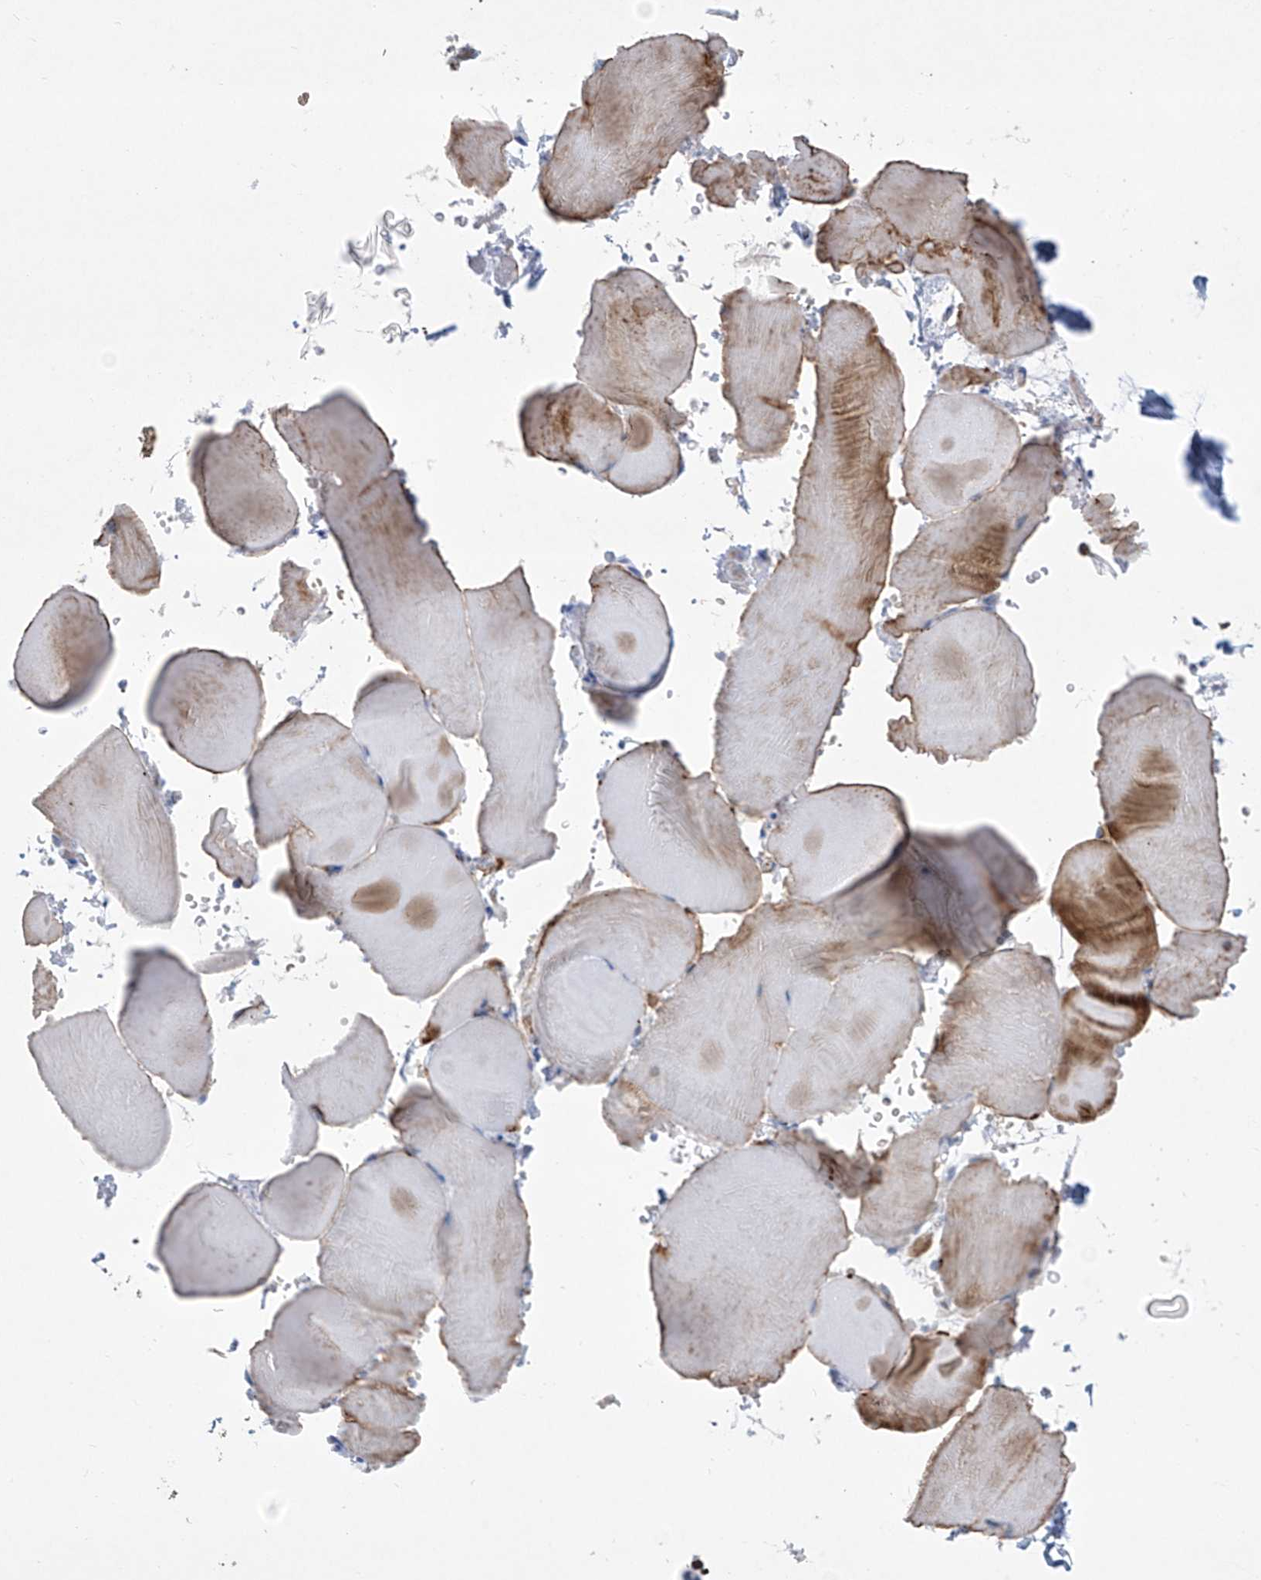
{"staining": {"intensity": "moderate", "quantity": "25%-75%", "location": "cytoplasmic/membranous"}, "tissue": "skeletal muscle", "cell_type": "Myocytes", "image_type": "normal", "snomed": [{"axis": "morphology", "description": "Normal tissue, NOS"}, {"axis": "topography", "description": "Skeletal muscle"}, {"axis": "topography", "description": "Parathyroid gland"}], "caption": "Protein expression analysis of benign skeletal muscle demonstrates moderate cytoplasmic/membranous positivity in about 25%-75% of myocytes.", "gene": "KLC4", "patient": {"sex": "female", "age": 37}}